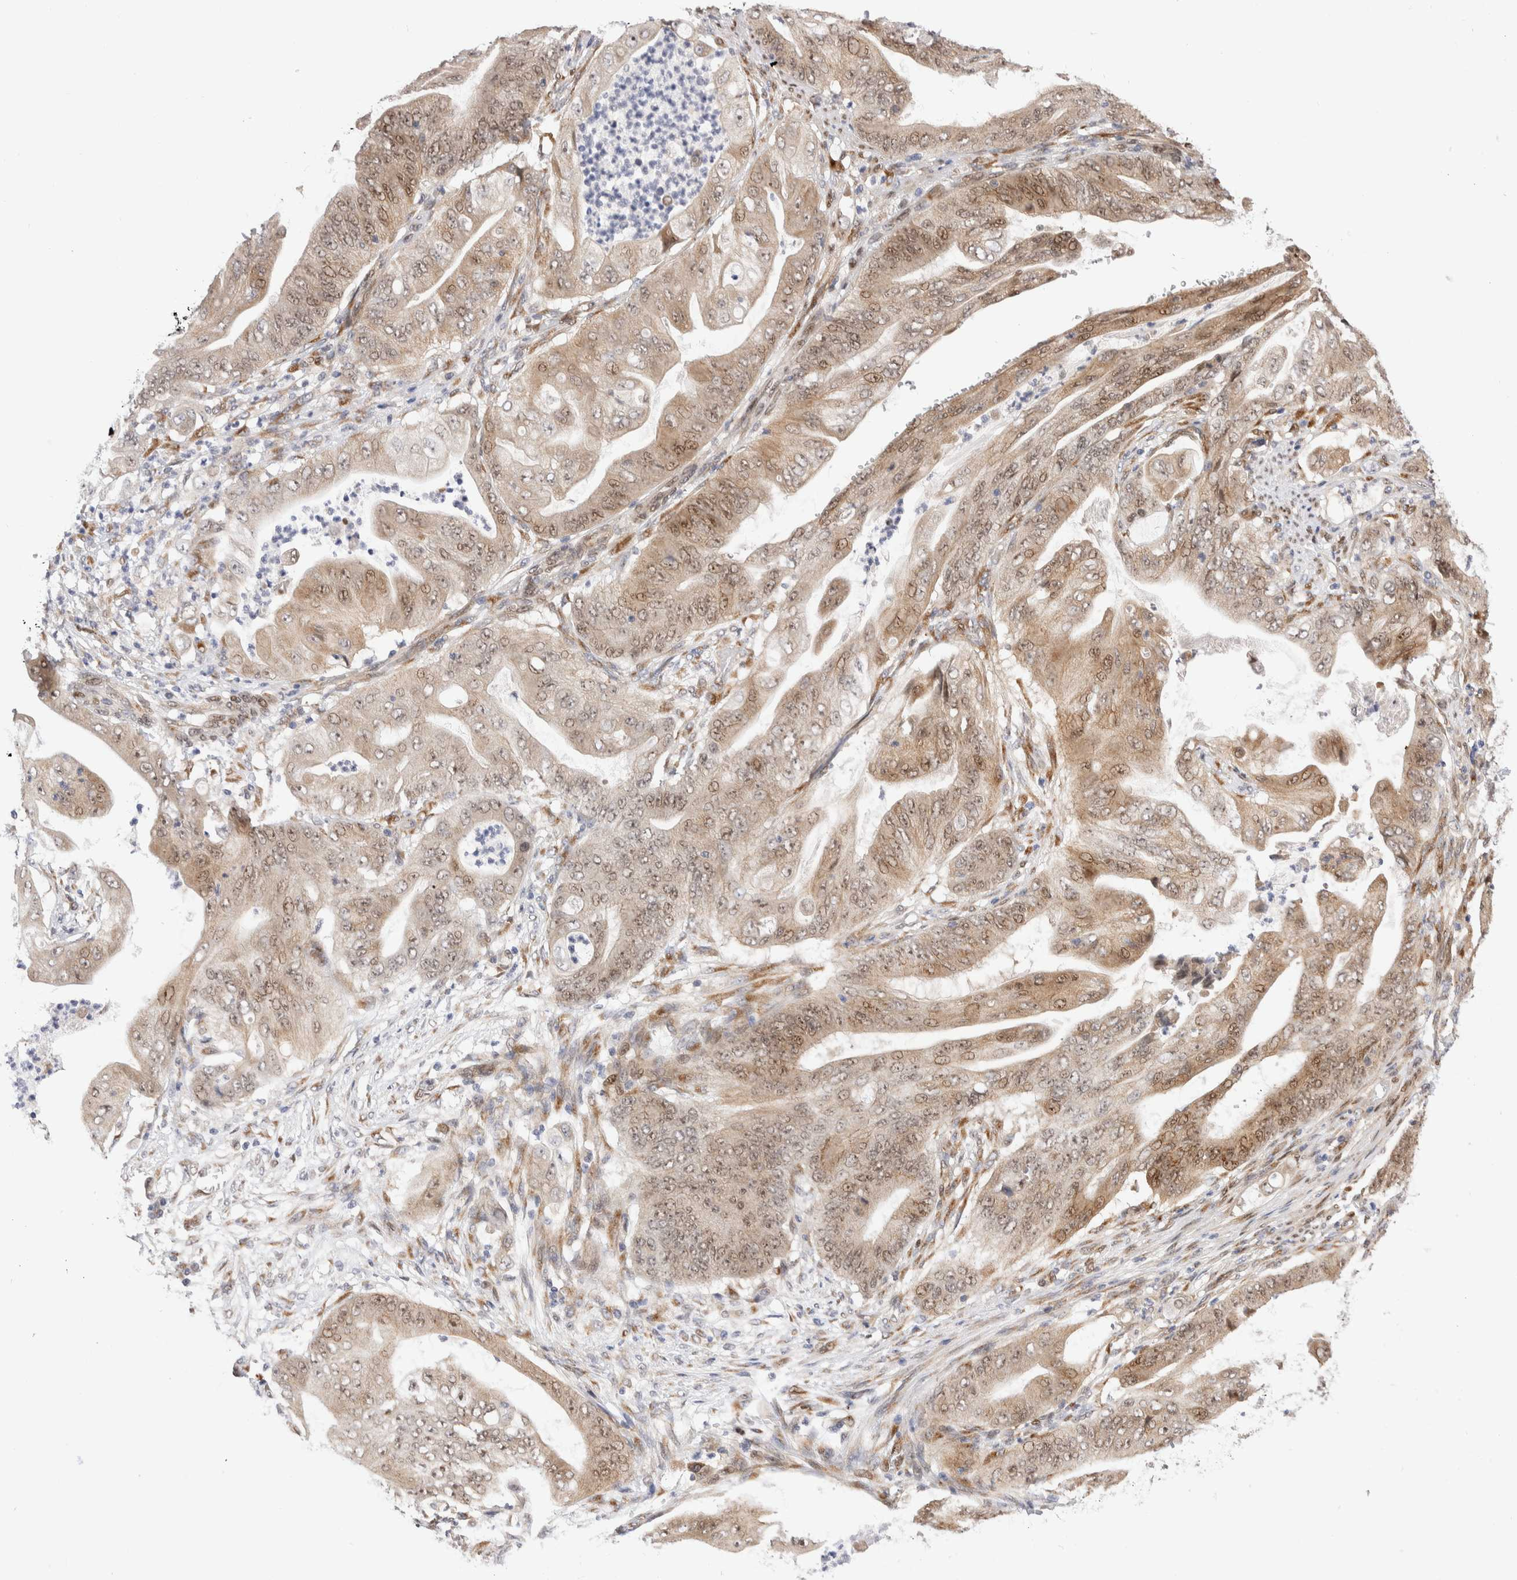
{"staining": {"intensity": "weak", "quantity": "25%-75%", "location": "cytoplasmic/membranous,nuclear"}, "tissue": "stomach cancer", "cell_type": "Tumor cells", "image_type": "cancer", "snomed": [{"axis": "morphology", "description": "Adenocarcinoma, NOS"}, {"axis": "topography", "description": "Stomach"}], "caption": "Approximately 25%-75% of tumor cells in stomach adenocarcinoma show weak cytoplasmic/membranous and nuclear protein positivity as visualized by brown immunohistochemical staining.", "gene": "NSMAF", "patient": {"sex": "female", "age": 73}}